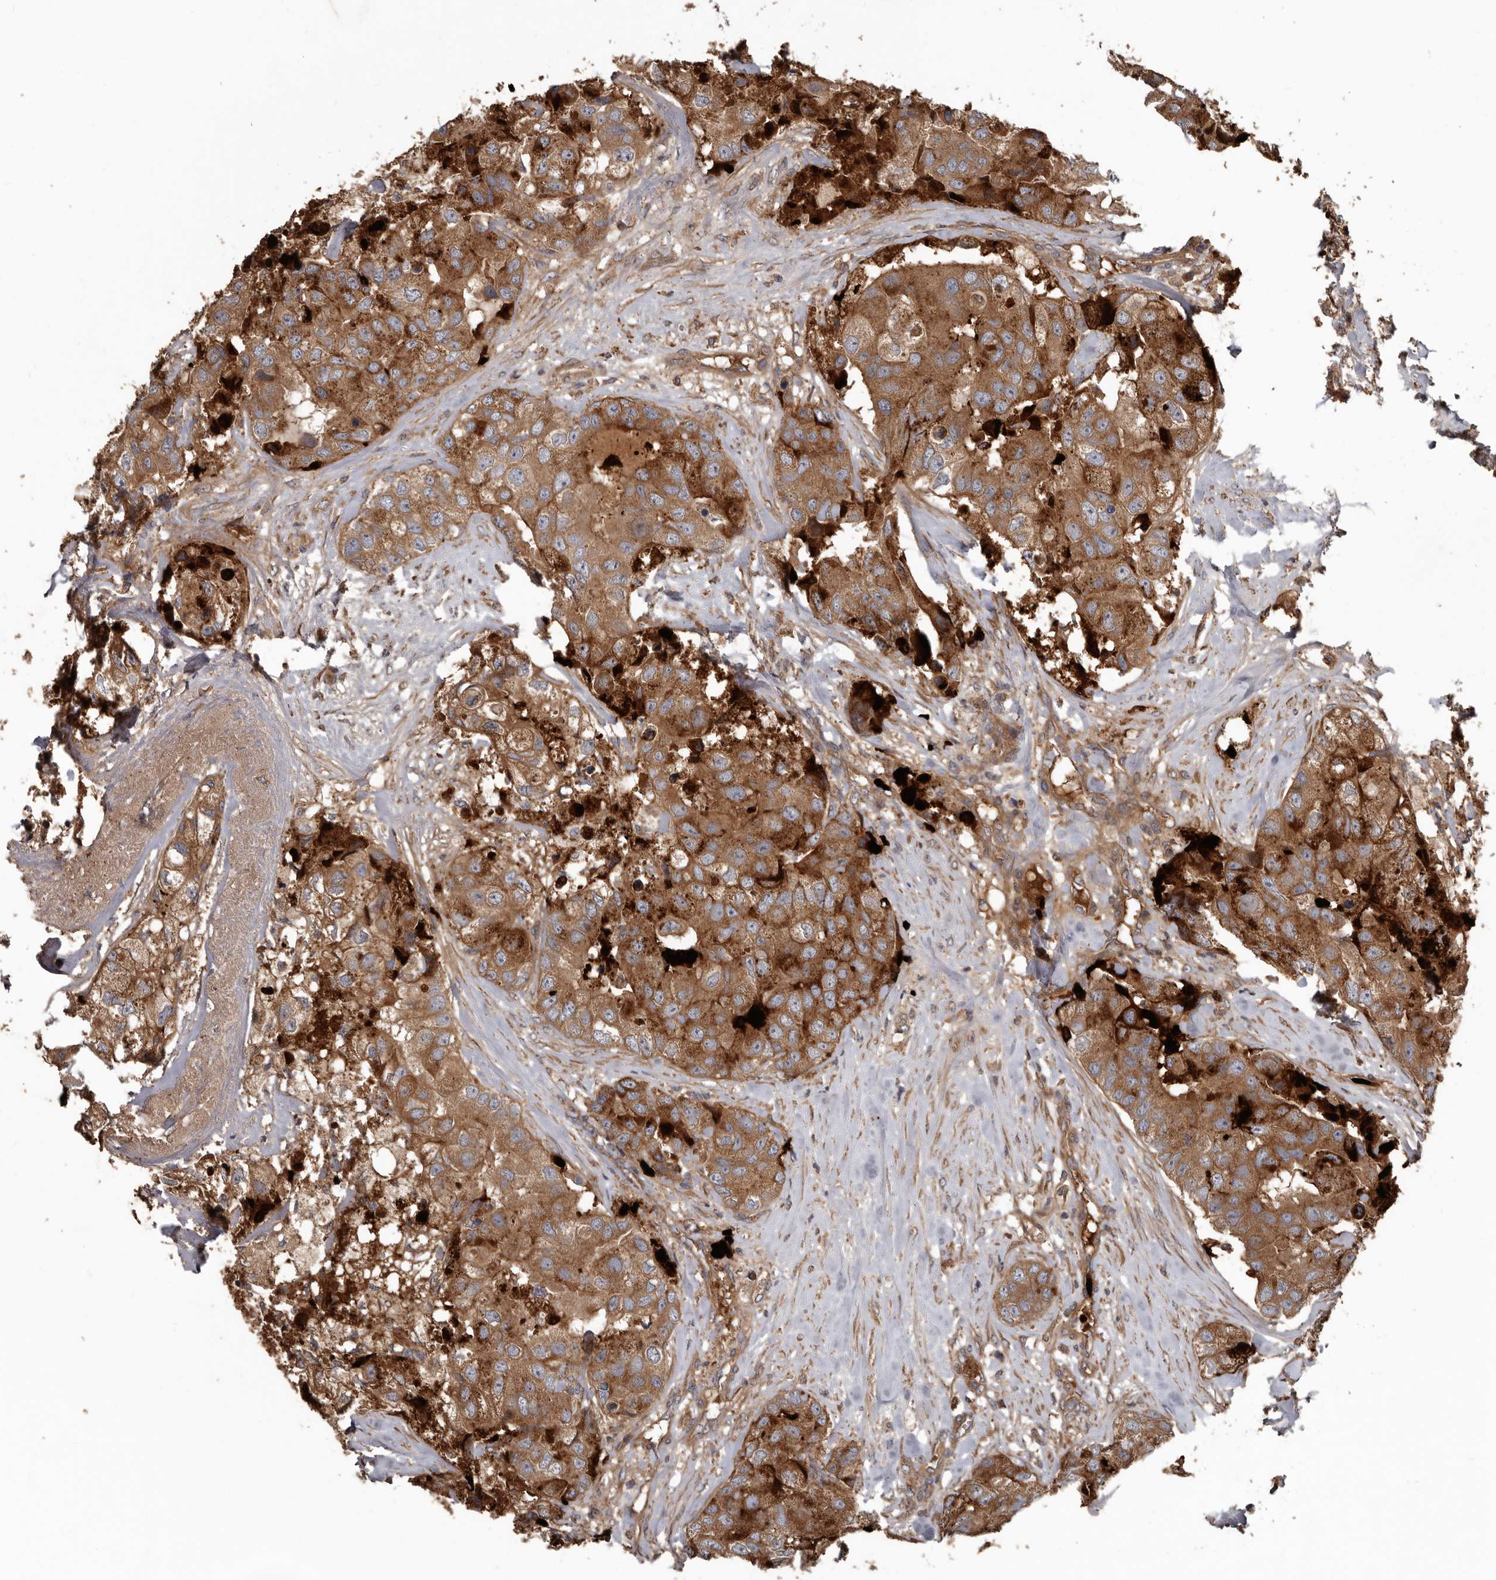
{"staining": {"intensity": "strong", "quantity": ">75%", "location": "cytoplasmic/membranous"}, "tissue": "breast cancer", "cell_type": "Tumor cells", "image_type": "cancer", "snomed": [{"axis": "morphology", "description": "Duct carcinoma"}, {"axis": "topography", "description": "Breast"}], "caption": "Breast intraductal carcinoma stained with immunohistochemistry exhibits strong cytoplasmic/membranous staining in about >75% of tumor cells. The staining was performed using DAB (3,3'-diaminobenzidine) to visualize the protein expression in brown, while the nuclei were stained in blue with hematoxylin (Magnification: 20x).", "gene": "ARHGEF5", "patient": {"sex": "female", "age": 62}}